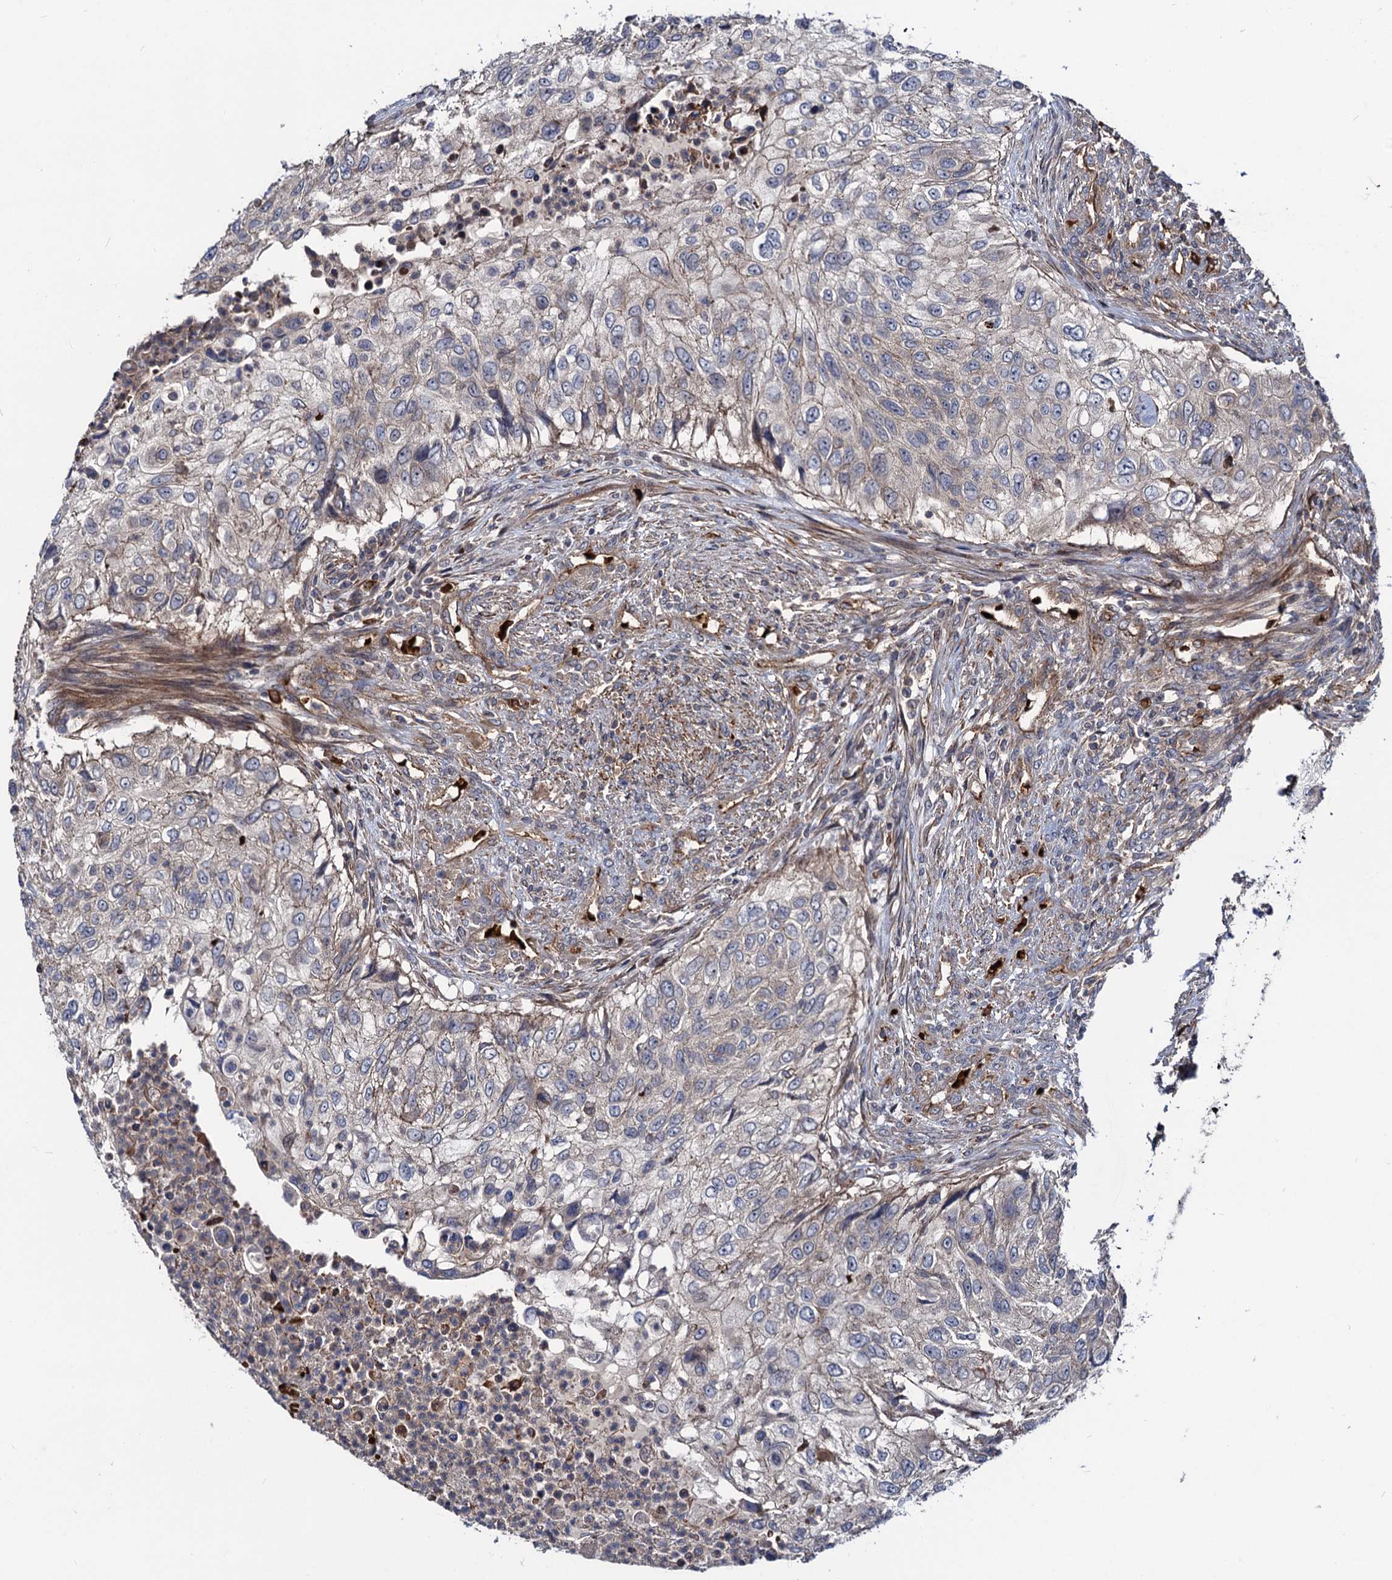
{"staining": {"intensity": "negative", "quantity": "none", "location": "none"}, "tissue": "urothelial cancer", "cell_type": "Tumor cells", "image_type": "cancer", "snomed": [{"axis": "morphology", "description": "Urothelial carcinoma, High grade"}, {"axis": "topography", "description": "Urinary bladder"}], "caption": "This image is of urothelial carcinoma (high-grade) stained with immunohistochemistry (IHC) to label a protein in brown with the nuclei are counter-stained blue. There is no positivity in tumor cells.", "gene": "KXD1", "patient": {"sex": "female", "age": 60}}